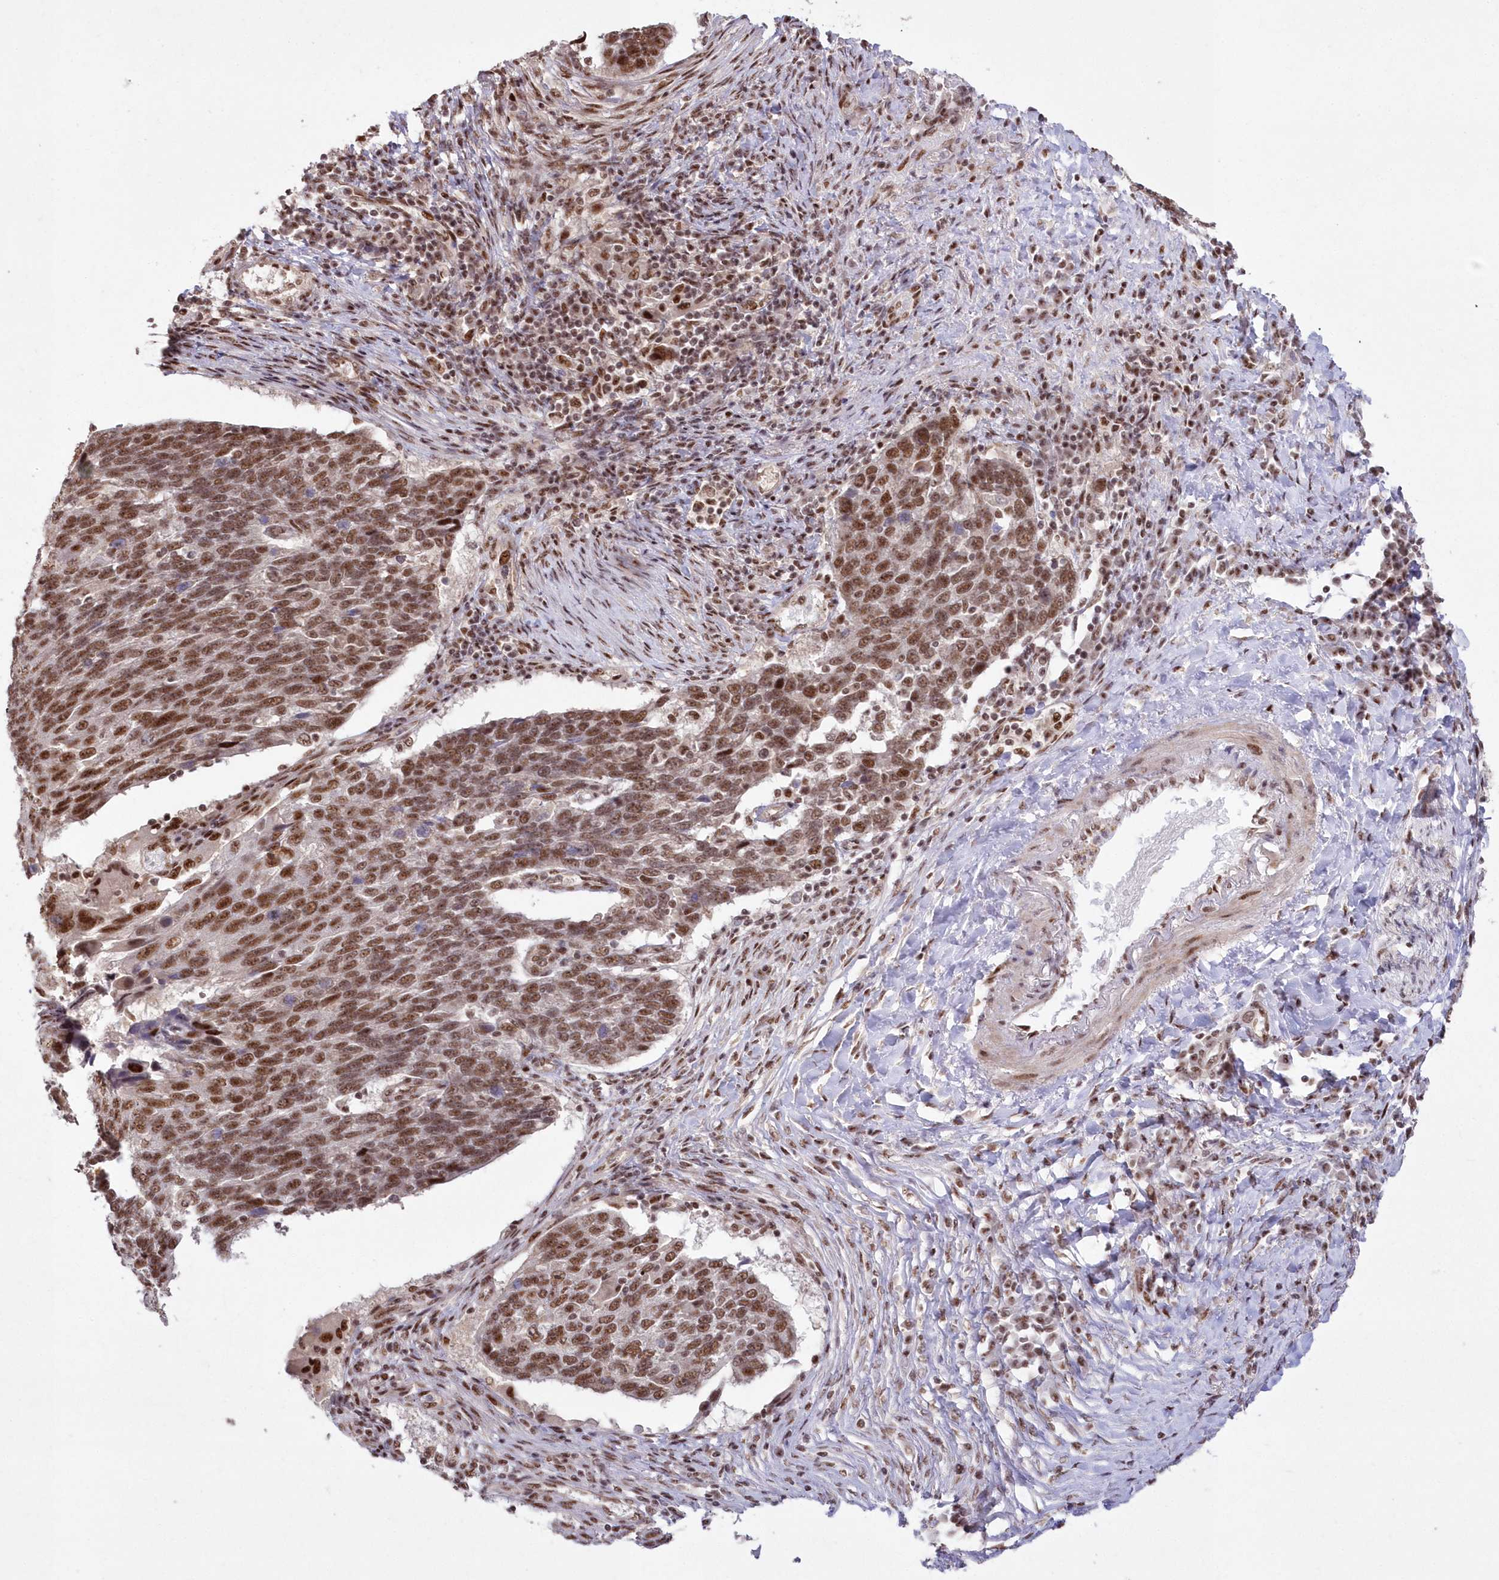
{"staining": {"intensity": "moderate", "quantity": ">75%", "location": "nuclear"}, "tissue": "lung cancer", "cell_type": "Tumor cells", "image_type": "cancer", "snomed": [{"axis": "morphology", "description": "Squamous cell carcinoma, NOS"}, {"axis": "topography", "description": "Lung"}], "caption": "IHC (DAB) staining of lung cancer (squamous cell carcinoma) demonstrates moderate nuclear protein staining in about >75% of tumor cells. (DAB (3,3'-diaminobenzidine) IHC, brown staining for protein, blue staining for nuclei).", "gene": "WBP1L", "patient": {"sex": "male", "age": 66}}